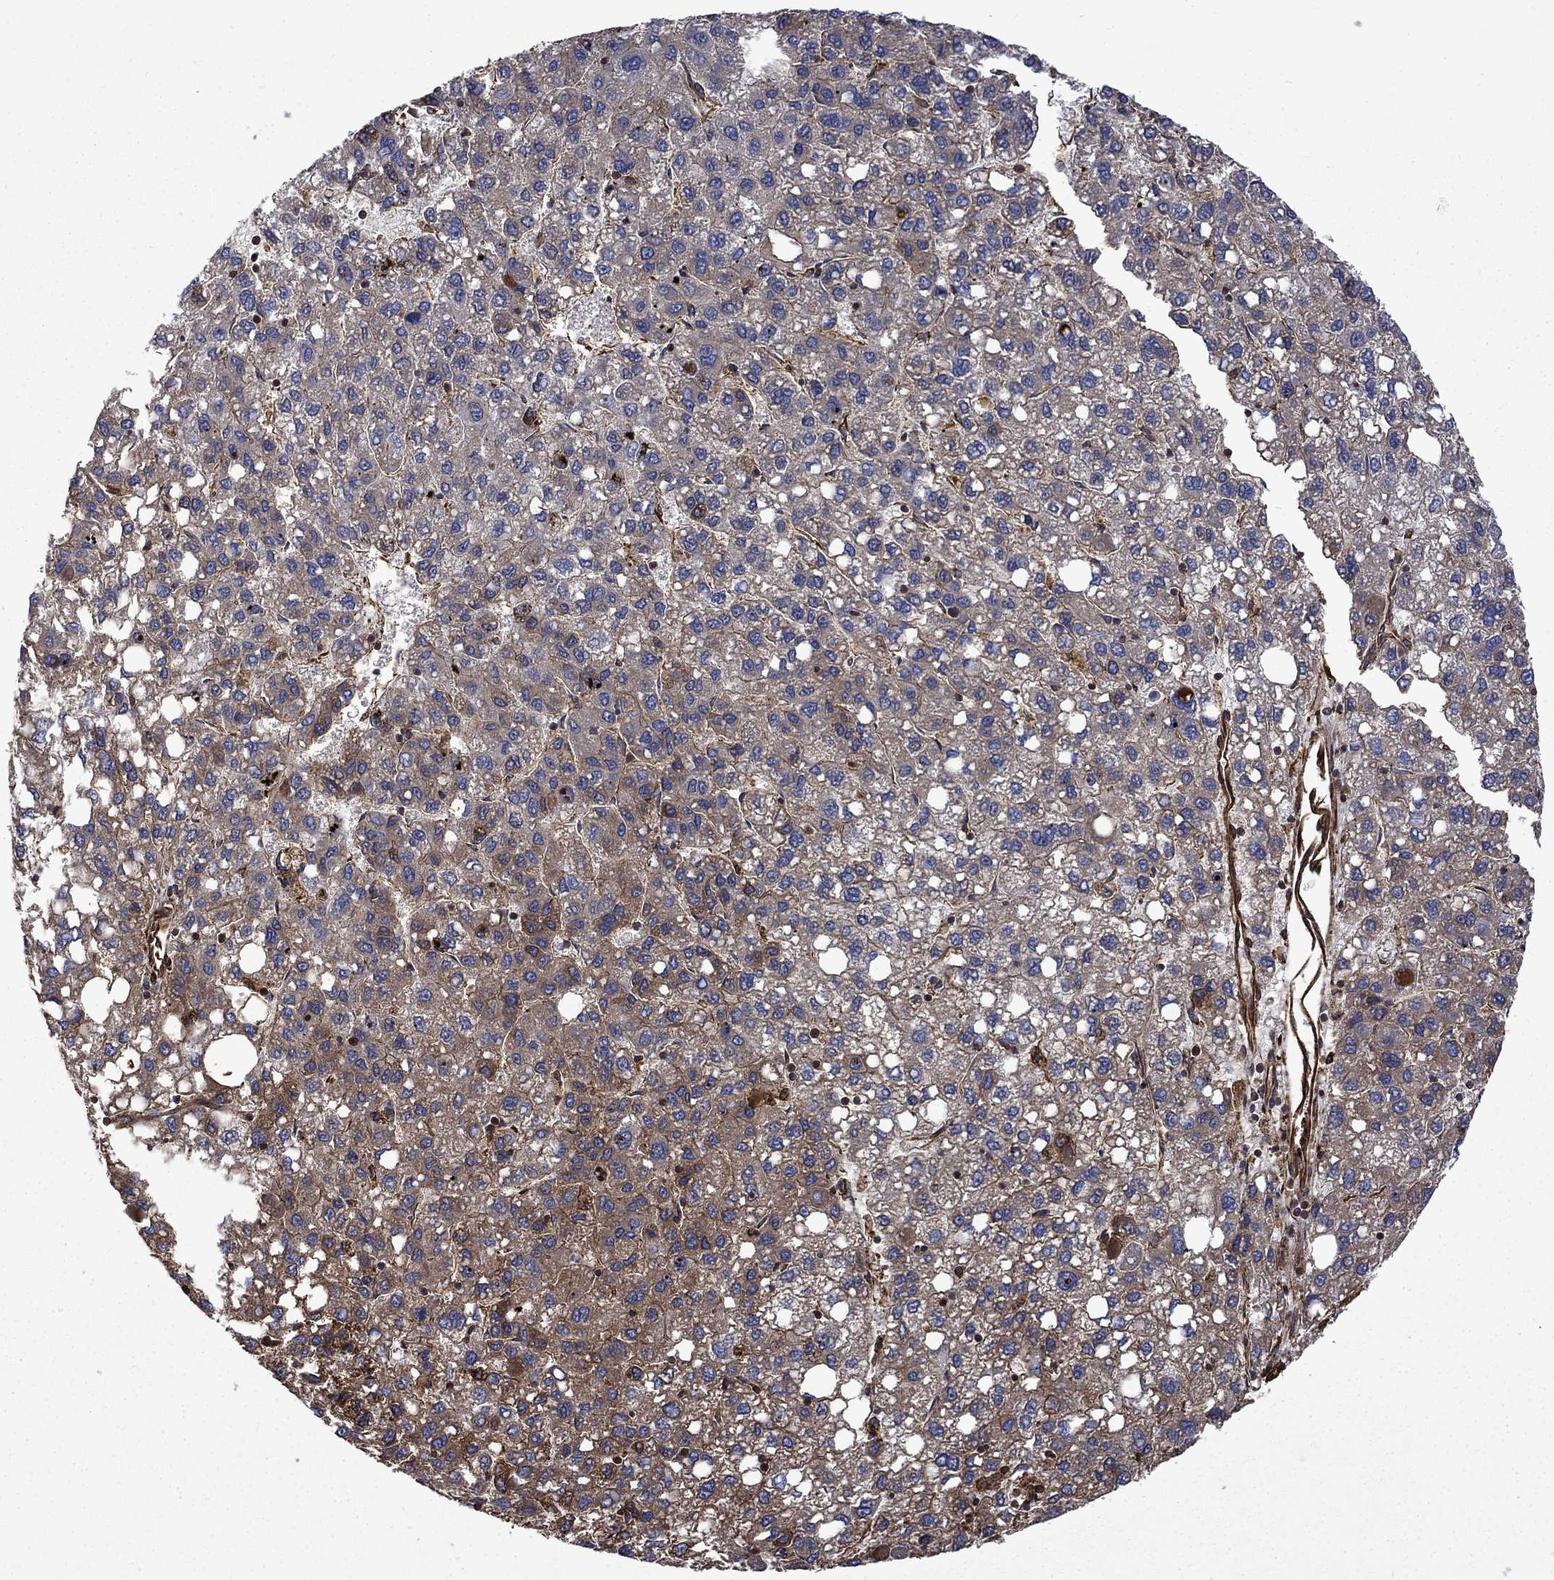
{"staining": {"intensity": "moderate", "quantity": "25%-75%", "location": "cytoplasmic/membranous"}, "tissue": "liver cancer", "cell_type": "Tumor cells", "image_type": "cancer", "snomed": [{"axis": "morphology", "description": "Carcinoma, Hepatocellular, NOS"}, {"axis": "topography", "description": "Liver"}], "caption": "This image exhibits IHC staining of hepatocellular carcinoma (liver), with medium moderate cytoplasmic/membranous expression in approximately 25%-75% of tumor cells.", "gene": "CUTC", "patient": {"sex": "female", "age": 82}}